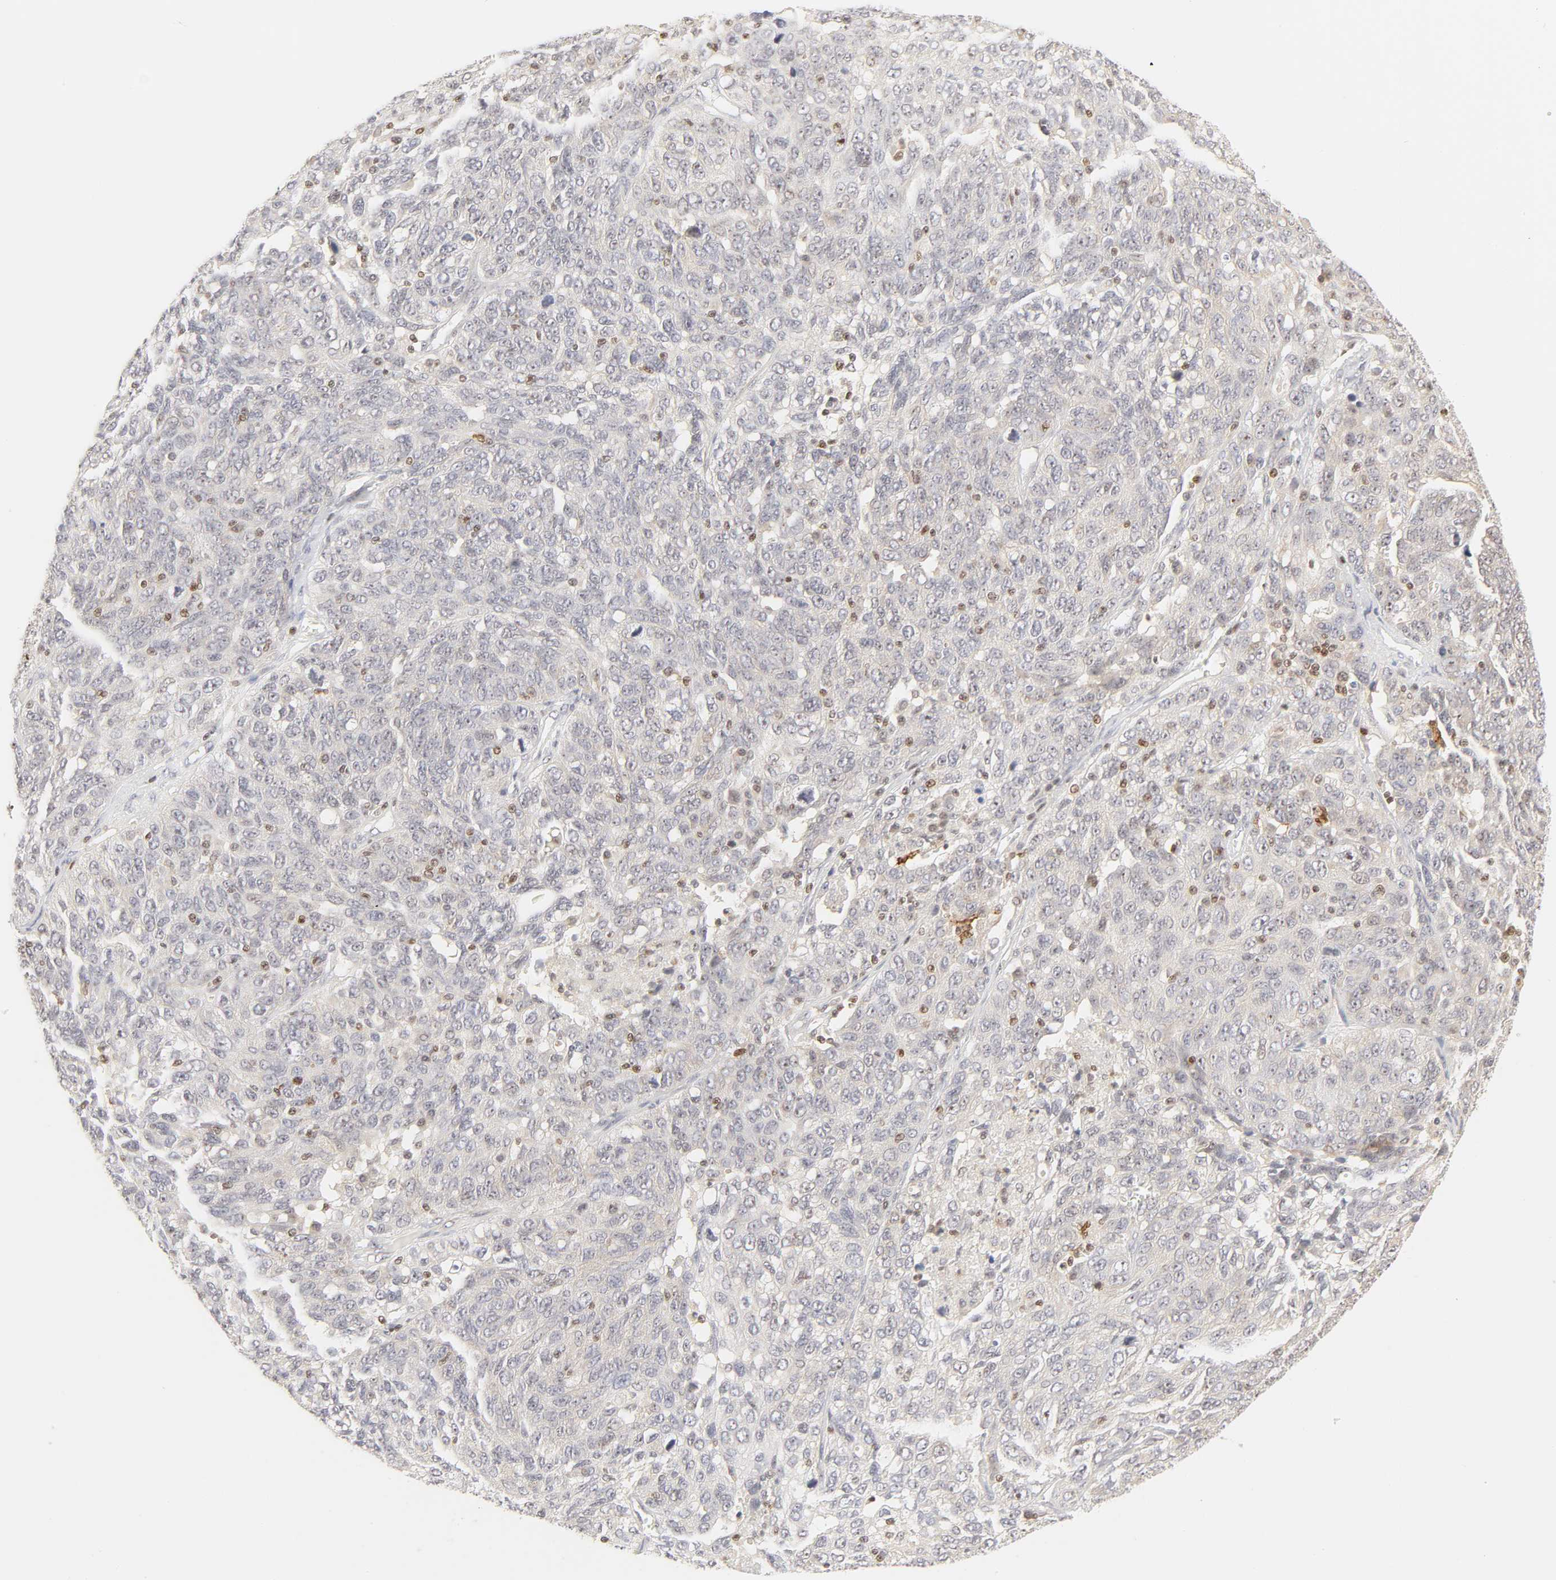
{"staining": {"intensity": "weak", "quantity": "<25%", "location": "nuclear"}, "tissue": "ovarian cancer", "cell_type": "Tumor cells", "image_type": "cancer", "snomed": [{"axis": "morphology", "description": "Cystadenocarcinoma, serous, NOS"}, {"axis": "topography", "description": "Ovary"}], "caption": "An immunohistochemistry image of serous cystadenocarcinoma (ovarian) is shown. There is no staining in tumor cells of serous cystadenocarcinoma (ovarian). The staining is performed using DAB (3,3'-diaminobenzidine) brown chromogen with nuclei counter-stained in using hematoxylin.", "gene": "KIF2A", "patient": {"sex": "female", "age": 71}}